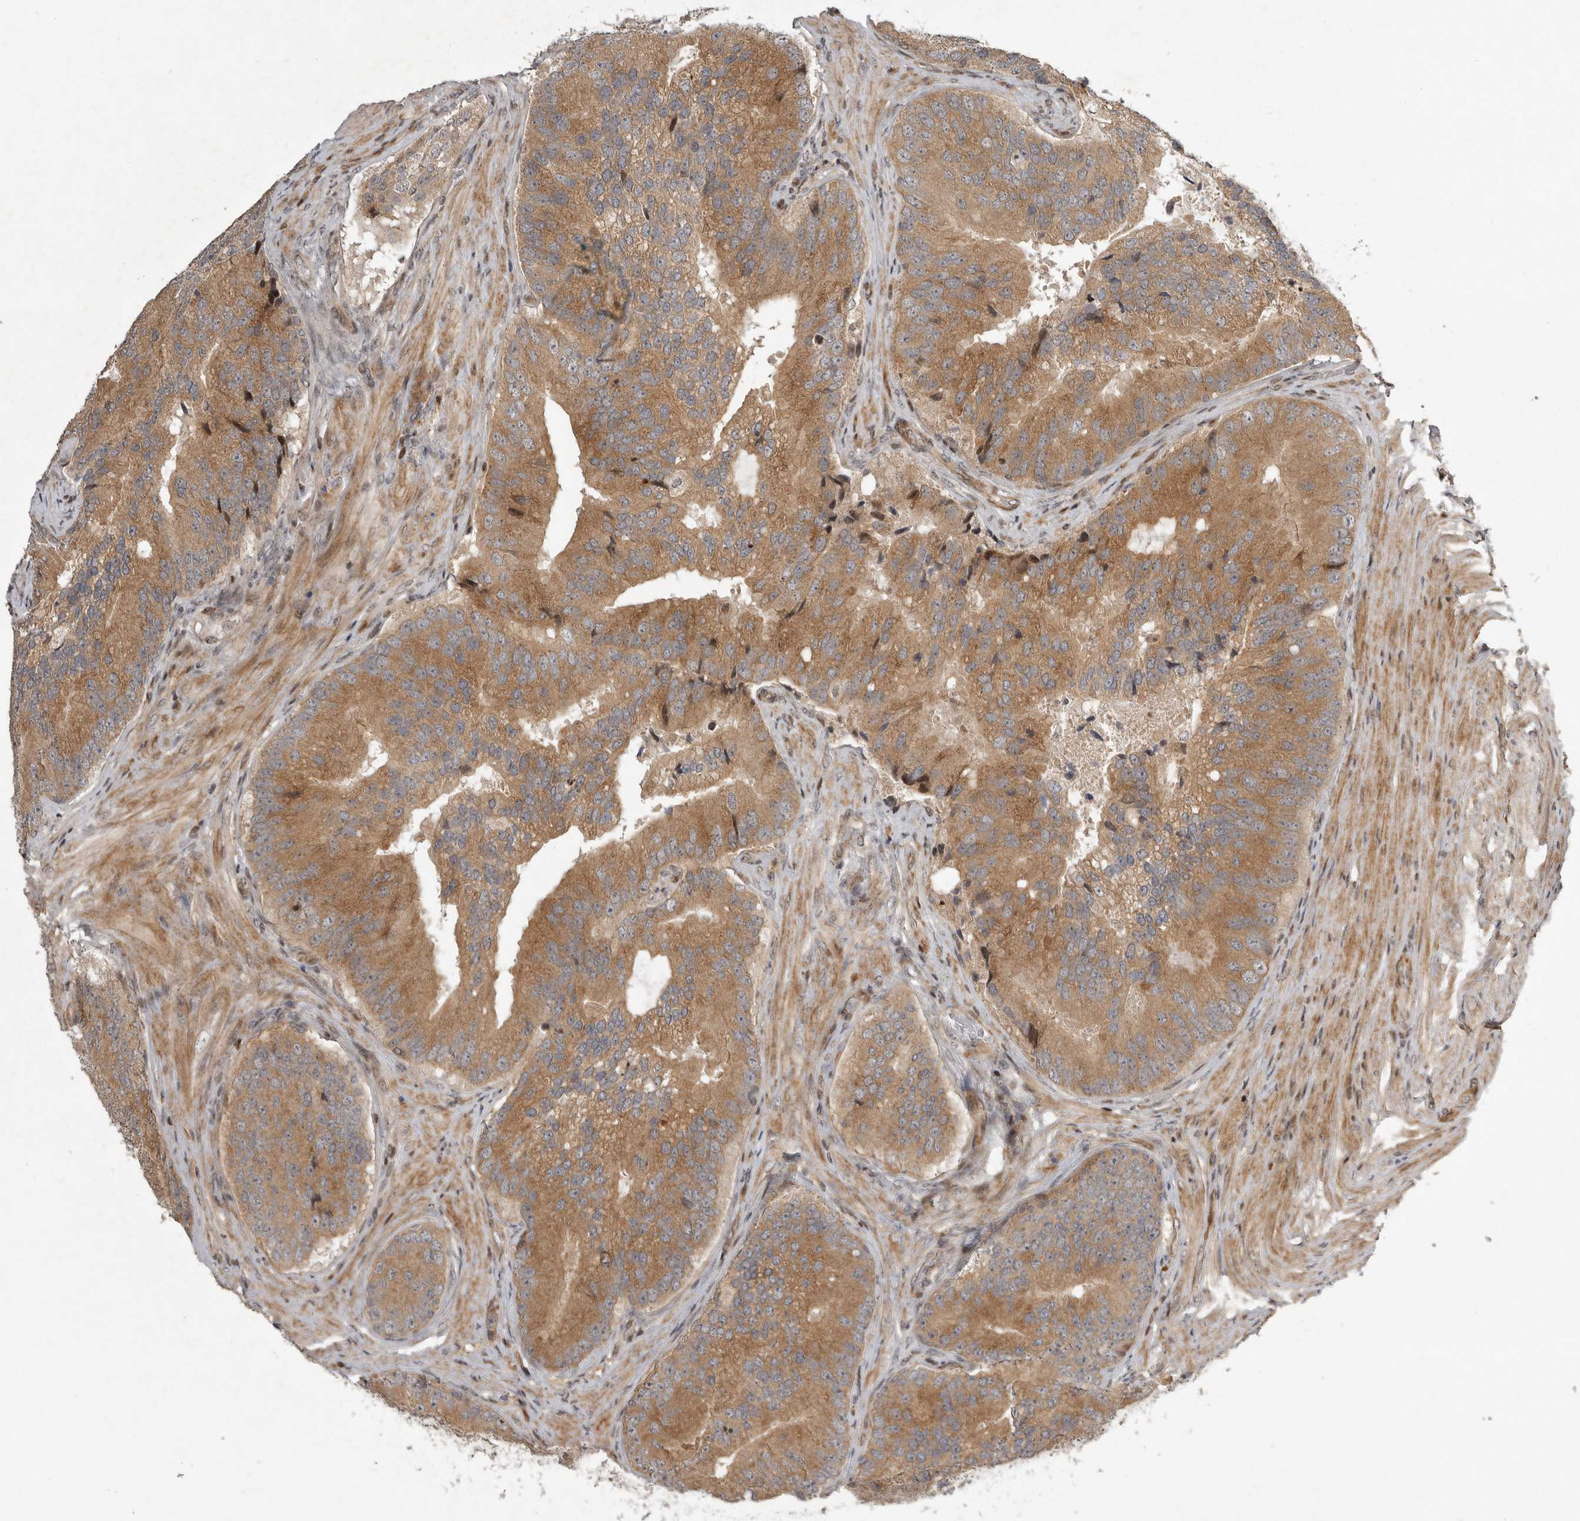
{"staining": {"intensity": "moderate", "quantity": ">75%", "location": "cytoplasmic/membranous"}, "tissue": "prostate cancer", "cell_type": "Tumor cells", "image_type": "cancer", "snomed": [{"axis": "morphology", "description": "Adenocarcinoma, High grade"}, {"axis": "topography", "description": "Prostate"}], "caption": "This image exhibits IHC staining of prostate high-grade adenocarcinoma, with medium moderate cytoplasmic/membranous staining in about >75% of tumor cells.", "gene": "RABIF", "patient": {"sex": "male", "age": 70}}